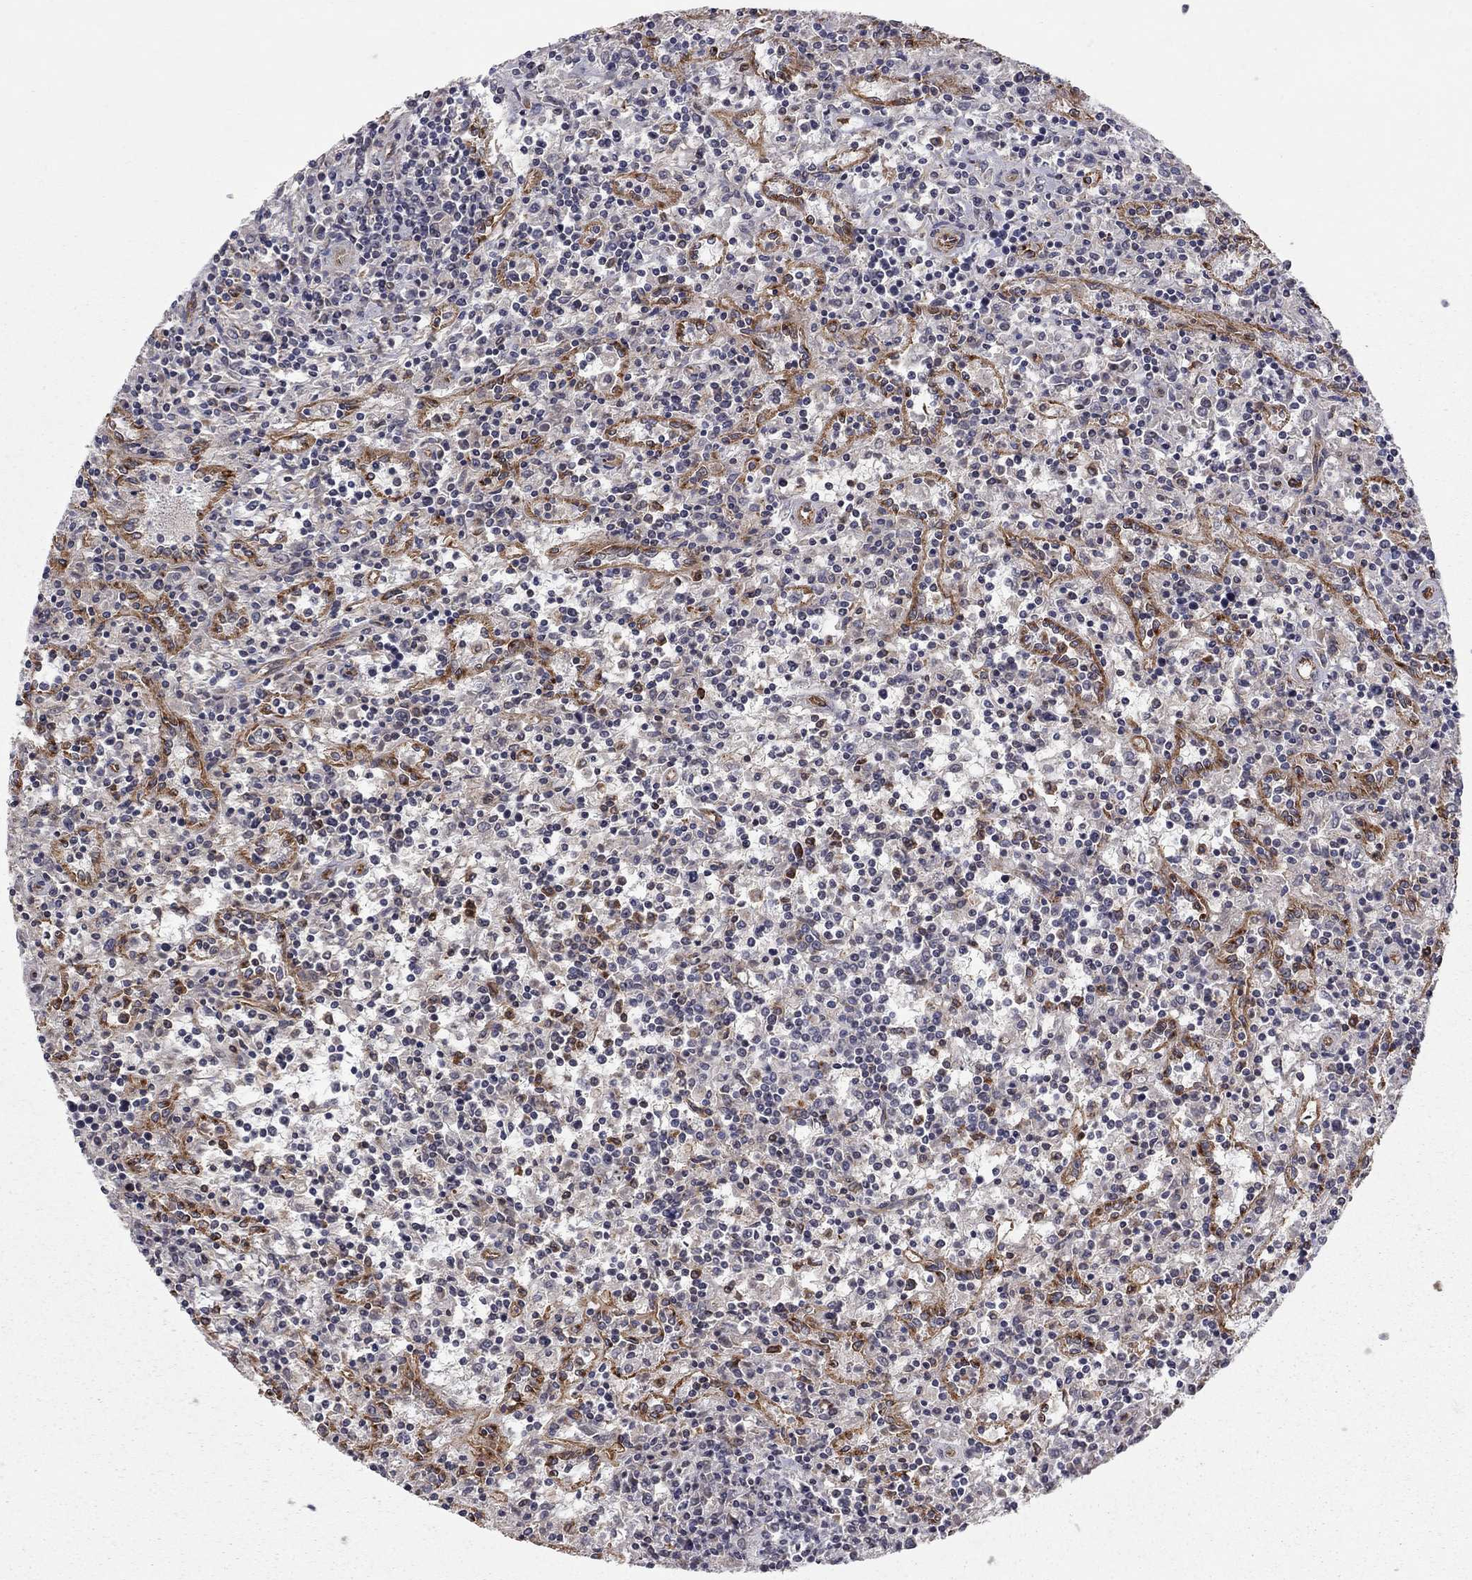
{"staining": {"intensity": "negative", "quantity": "none", "location": "none"}, "tissue": "lymphoma", "cell_type": "Tumor cells", "image_type": "cancer", "snomed": [{"axis": "morphology", "description": "Malignant lymphoma, non-Hodgkin's type, Low grade"}, {"axis": "topography", "description": "Spleen"}], "caption": "There is no significant expression in tumor cells of lymphoma.", "gene": "RASEF", "patient": {"sex": "male", "age": 62}}